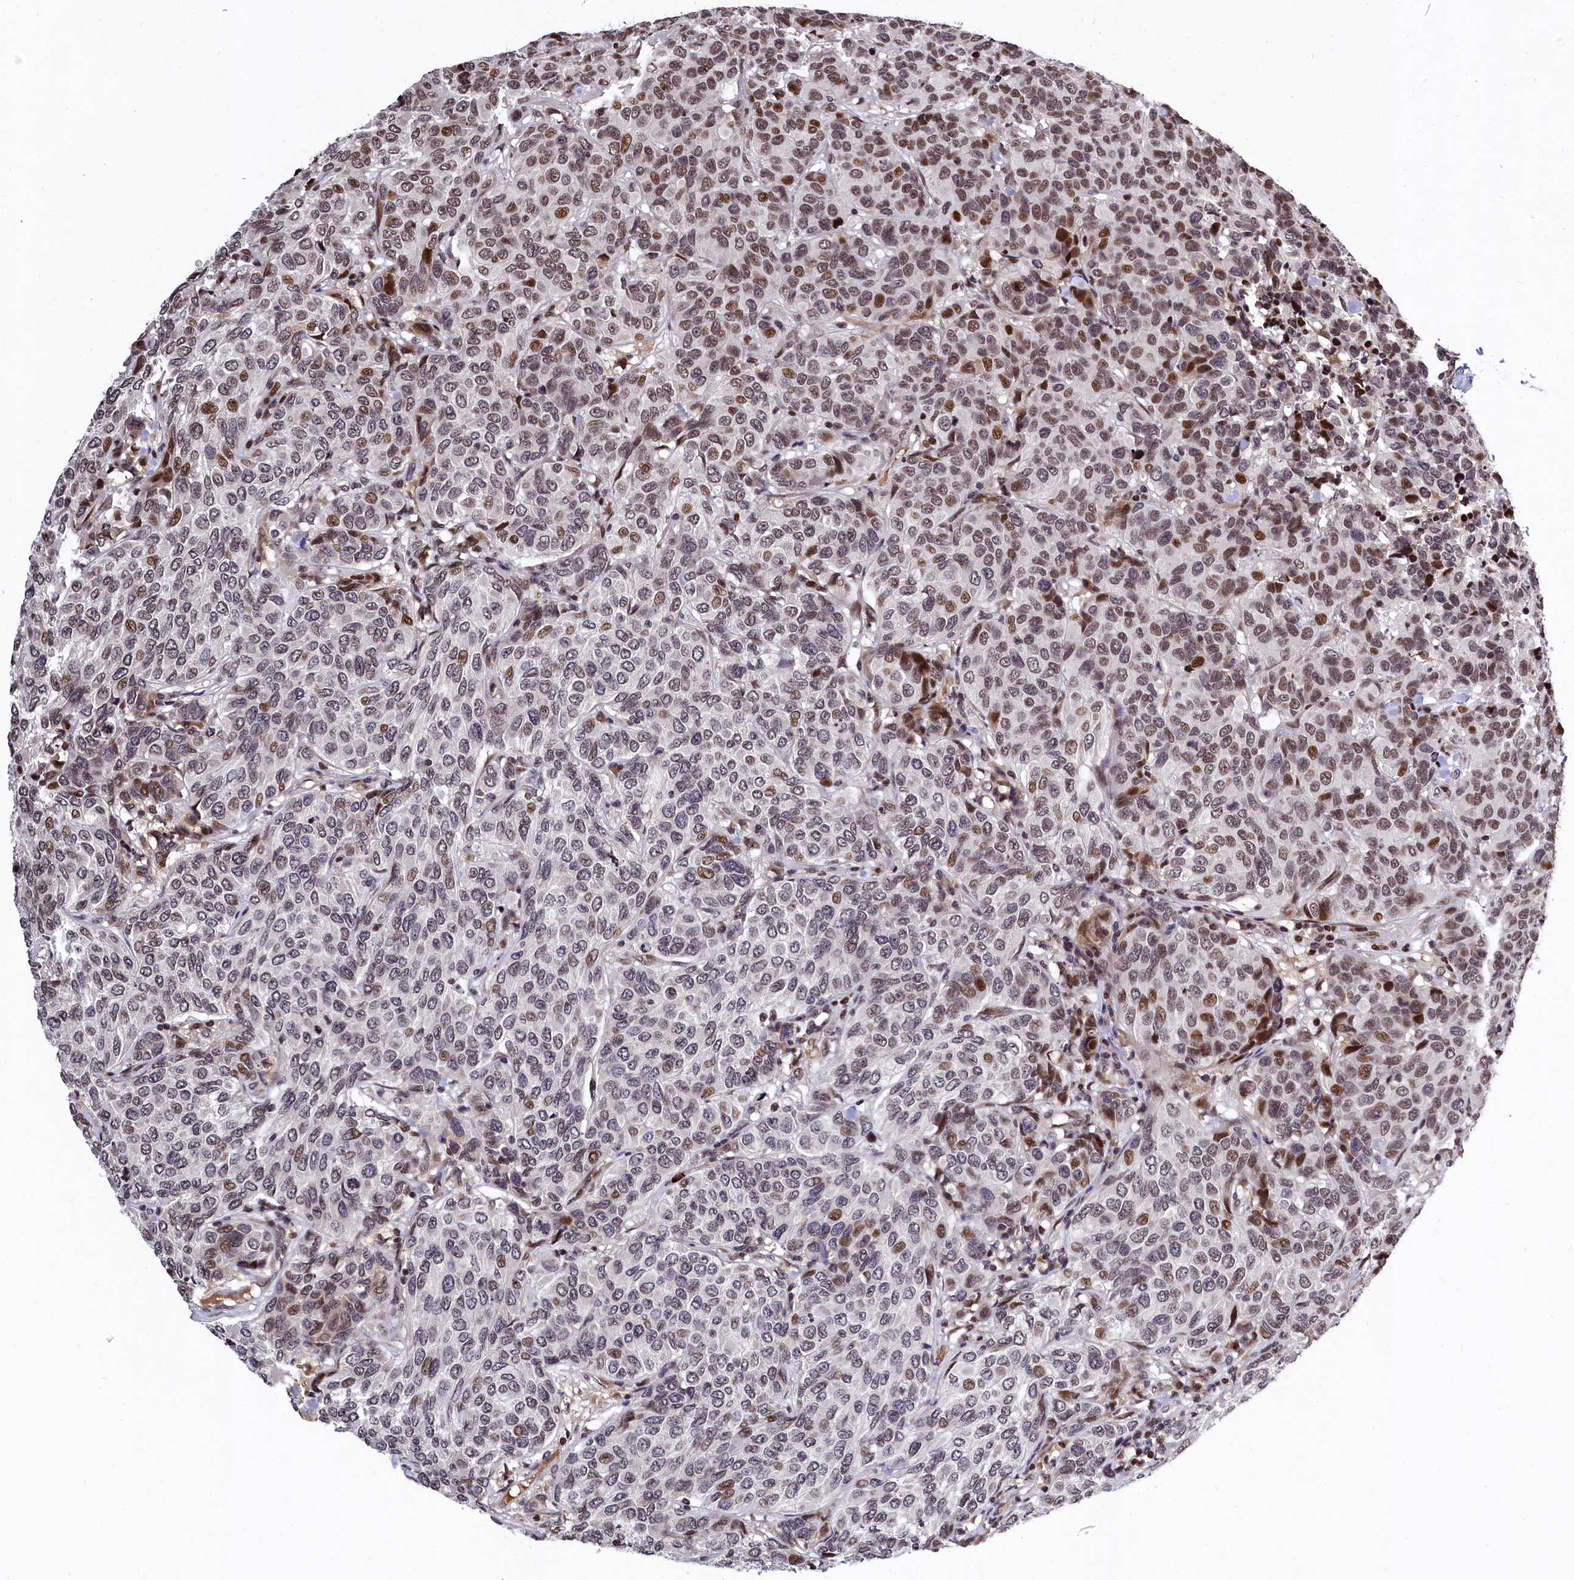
{"staining": {"intensity": "moderate", "quantity": "<25%", "location": "nuclear"}, "tissue": "breast cancer", "cell_type": "Tumor cells", "image_type": "cancer", "snomed": [{"axis": "morphology", "description": "Duct carcinoma"}, {"axis": "topography", "description": "Breast"}], "caption": "Immunohistochemistry (IHC) staining of breast cancer, which demonstrates low levels of moderate nuclear staining in approximately <25% of tumor cells indicating moderate nuclear protein expression. The staining was performed using DAB (brown) for protein detection and nuclei were counterstained in hematoxylin (blue).", "gene": "FAM217B", "patient": {"sex": "female", "age": 55}}